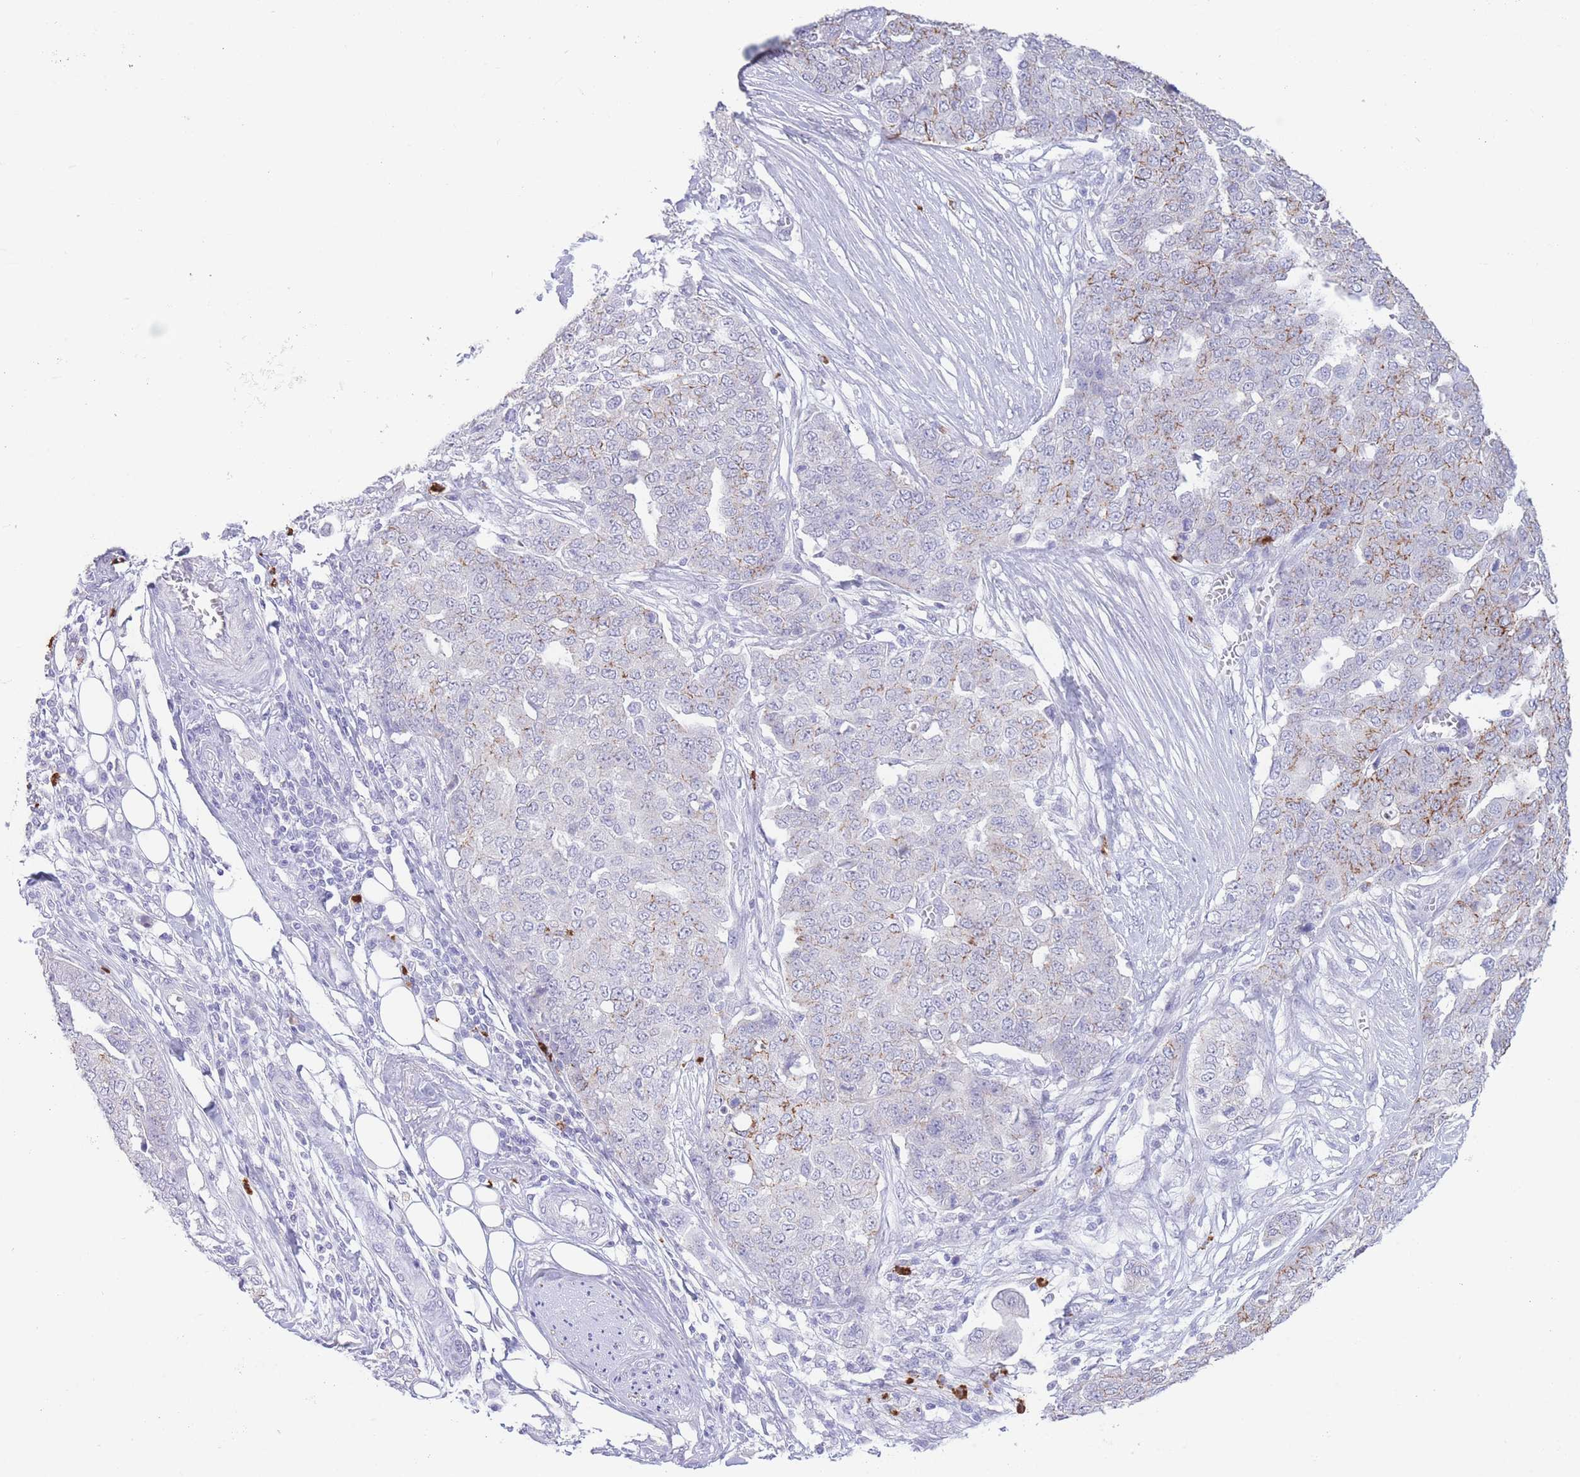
{"staining": {"intensity": "weak", "quantity": "<25%", "location": "cytoplasmic/membranous"}, "tissue": "ovarian cancer", "cell_type": "Tumor cells", "image_type": "cancer", "snomed": [{"axis": "morphology", "description": "Cystadenocarcinoma, serous, NOS"}, {"axis": "topography", "description": "Soft tissue"}, {"axis": "topography", "description": "Ovary"}], "caption": "IHC image of neoplastic tissue: human ovarian cancer stained with DAB exhibits no significant protein positivity in tumor cells. The staining is performed using DAB brown chromogen with nuclei counter-stained in using hematoxylin.", "gene": "LCLAT1", "patient": {"sex": "female", "age": 57}}